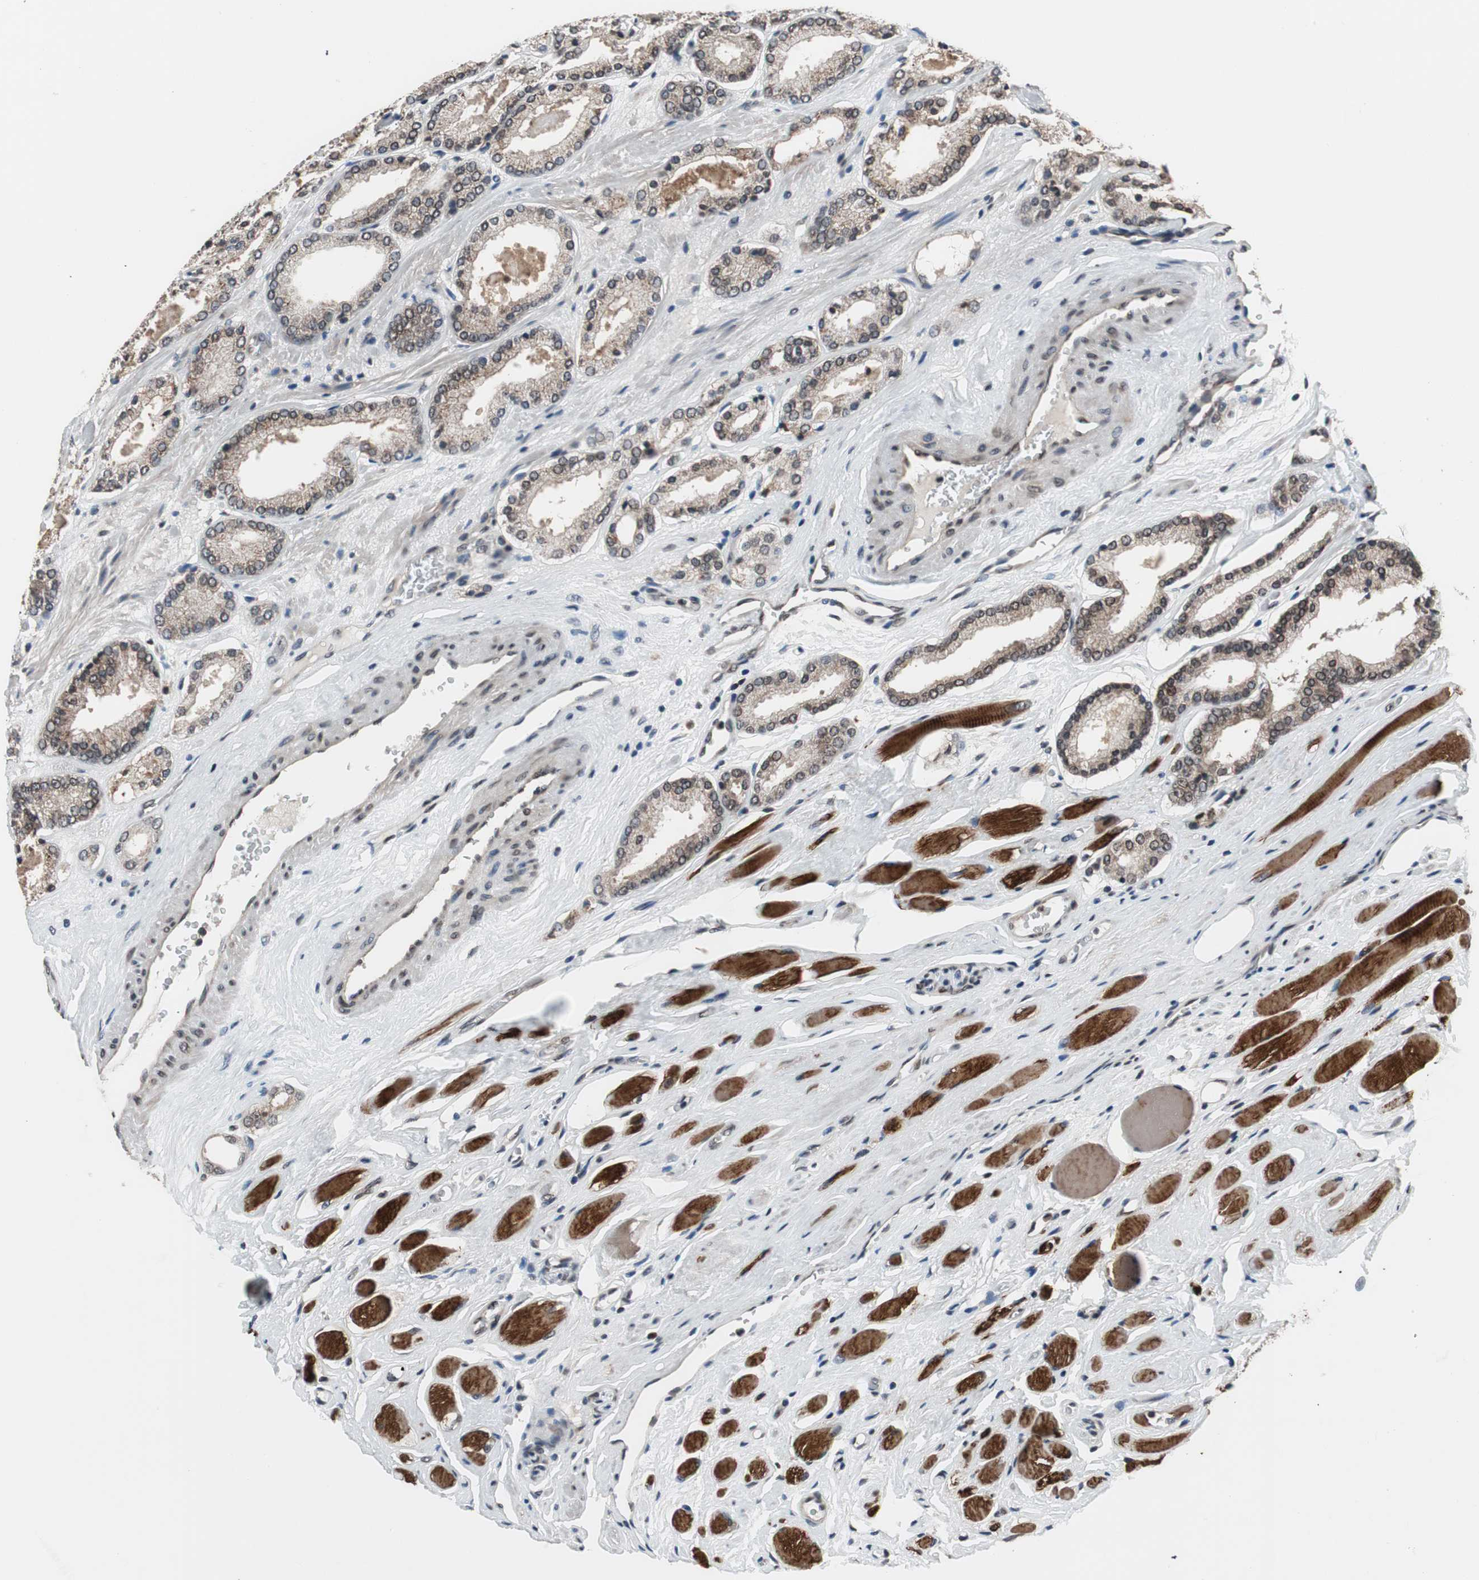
{"staining": {"intensity": "weak", "quantity": ">75%", "location": "cytoplasmic/membranous,nuclear"}, "tissue": "prostate cancer", "cell_type": "Tumor cells", "image_type": "cancer", "snomed": [{"axis": "morphology", "description": "Adenocarcinoma, Low grade"}, {"axis": "topography", "description": "Prostate"}], "caption": "Human low-grade adenocarcinoma (prostate) stained for a protein (brown) reveals weak cytoplasmic/membranous and nuclear positive positivity in about >75% of tumor cells.", "gene": "RFC1", "patient": {"sex": "male", "age": 59}}